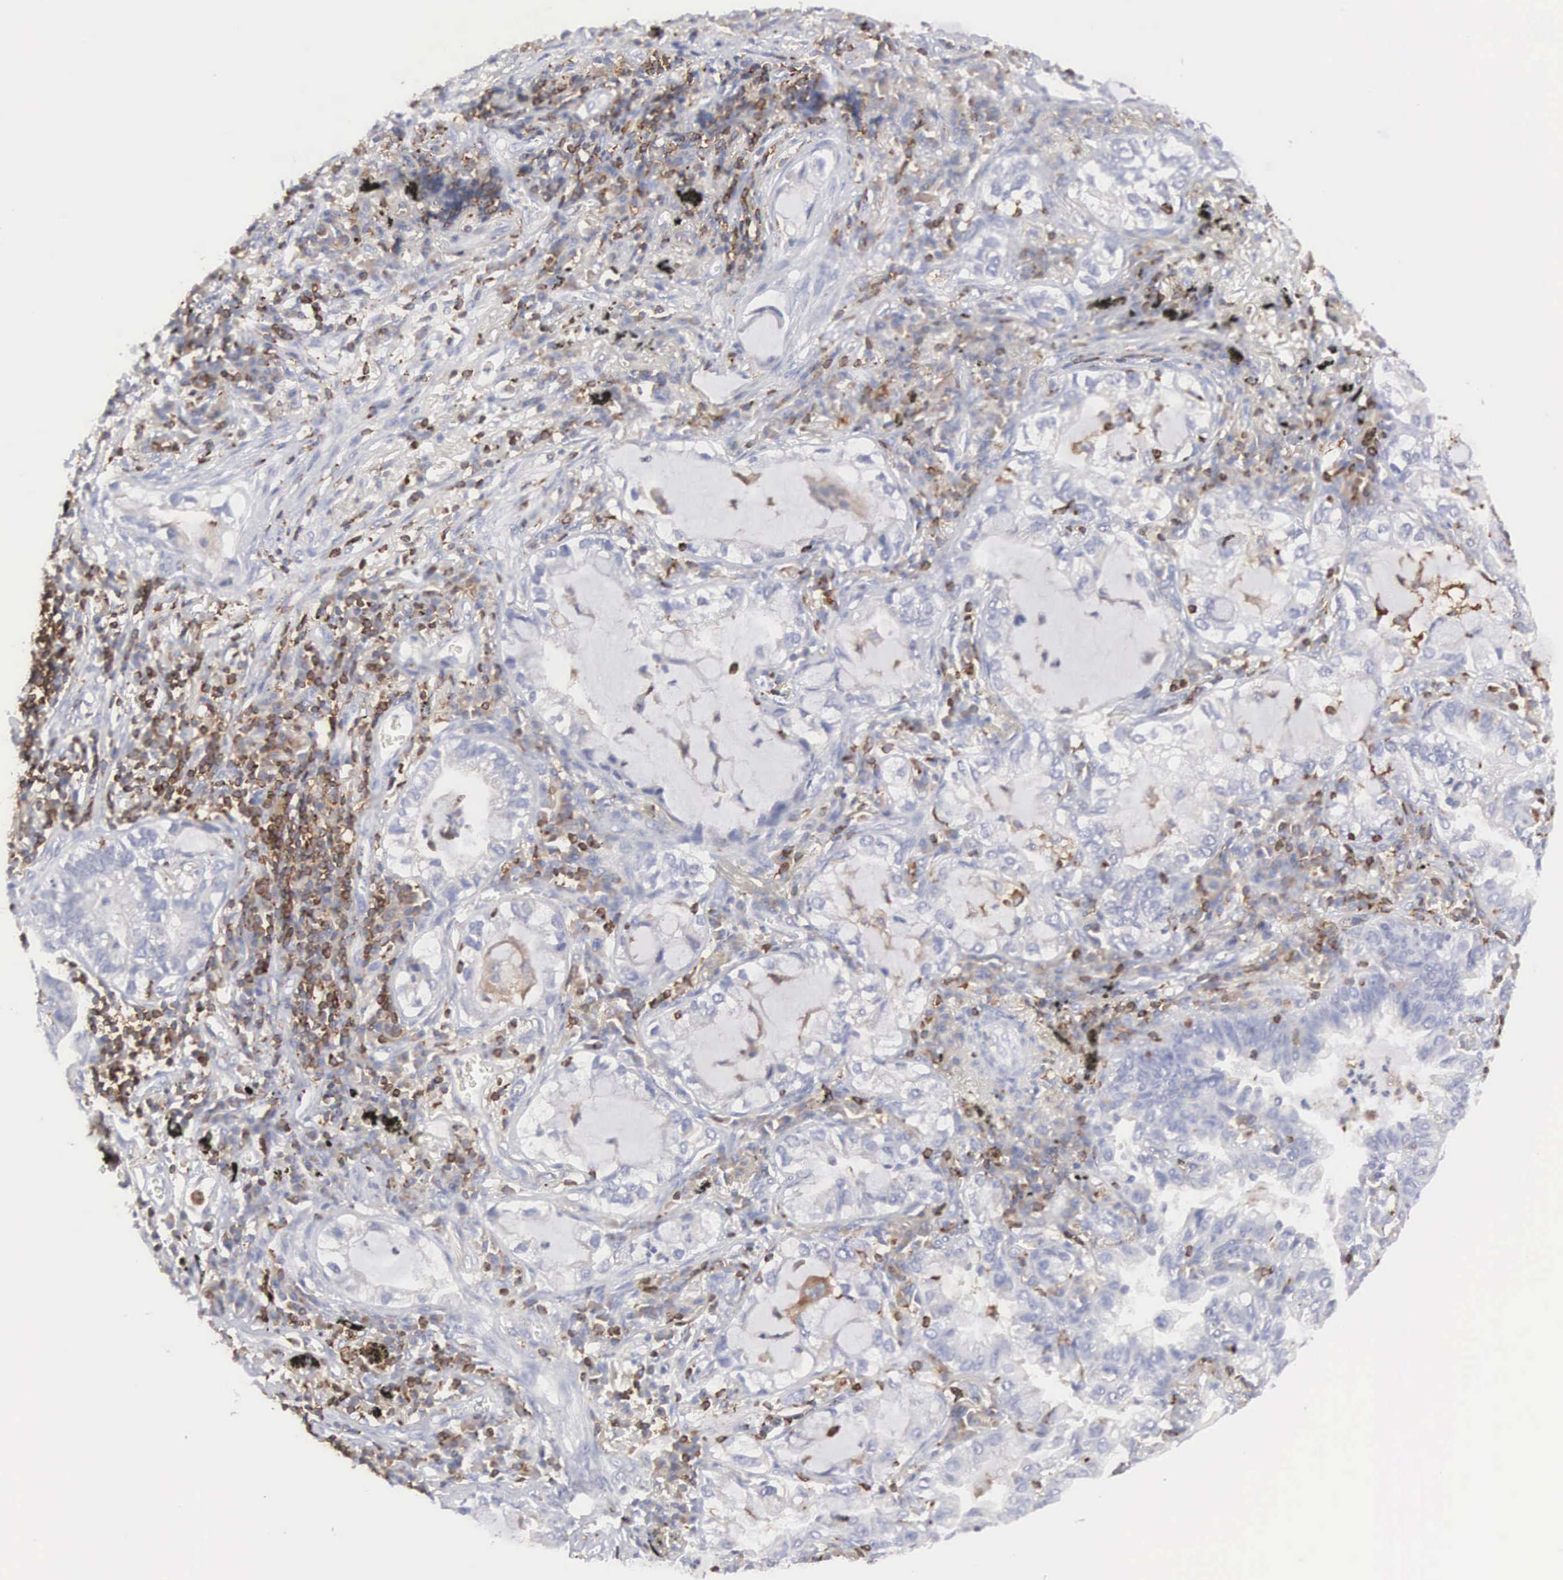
{"staining": {"intensity": "weak", "quantity": "<25%", "location": "cytoplasmic/membranous"}, "tissue": "lung cancer", "cell_type": "Tumor cells", "image_type": "cancer", "snomed": [{"axis": "morphology", "description": "Adenocarcinoma, NOS"}, {"axis": "topography", "description": "Lung"}], "caption": "DAB (3,3'-diaminobenzidine) immunohistochemical staining of adenocarcinoma (lung) demonstrates no significant expression in tumor cells. (DAB (3,3'-diaminobenzidine) IHC, high magnification).", "gene": "SH3BP1", "patient": {"sex": "female", "age": 50}}